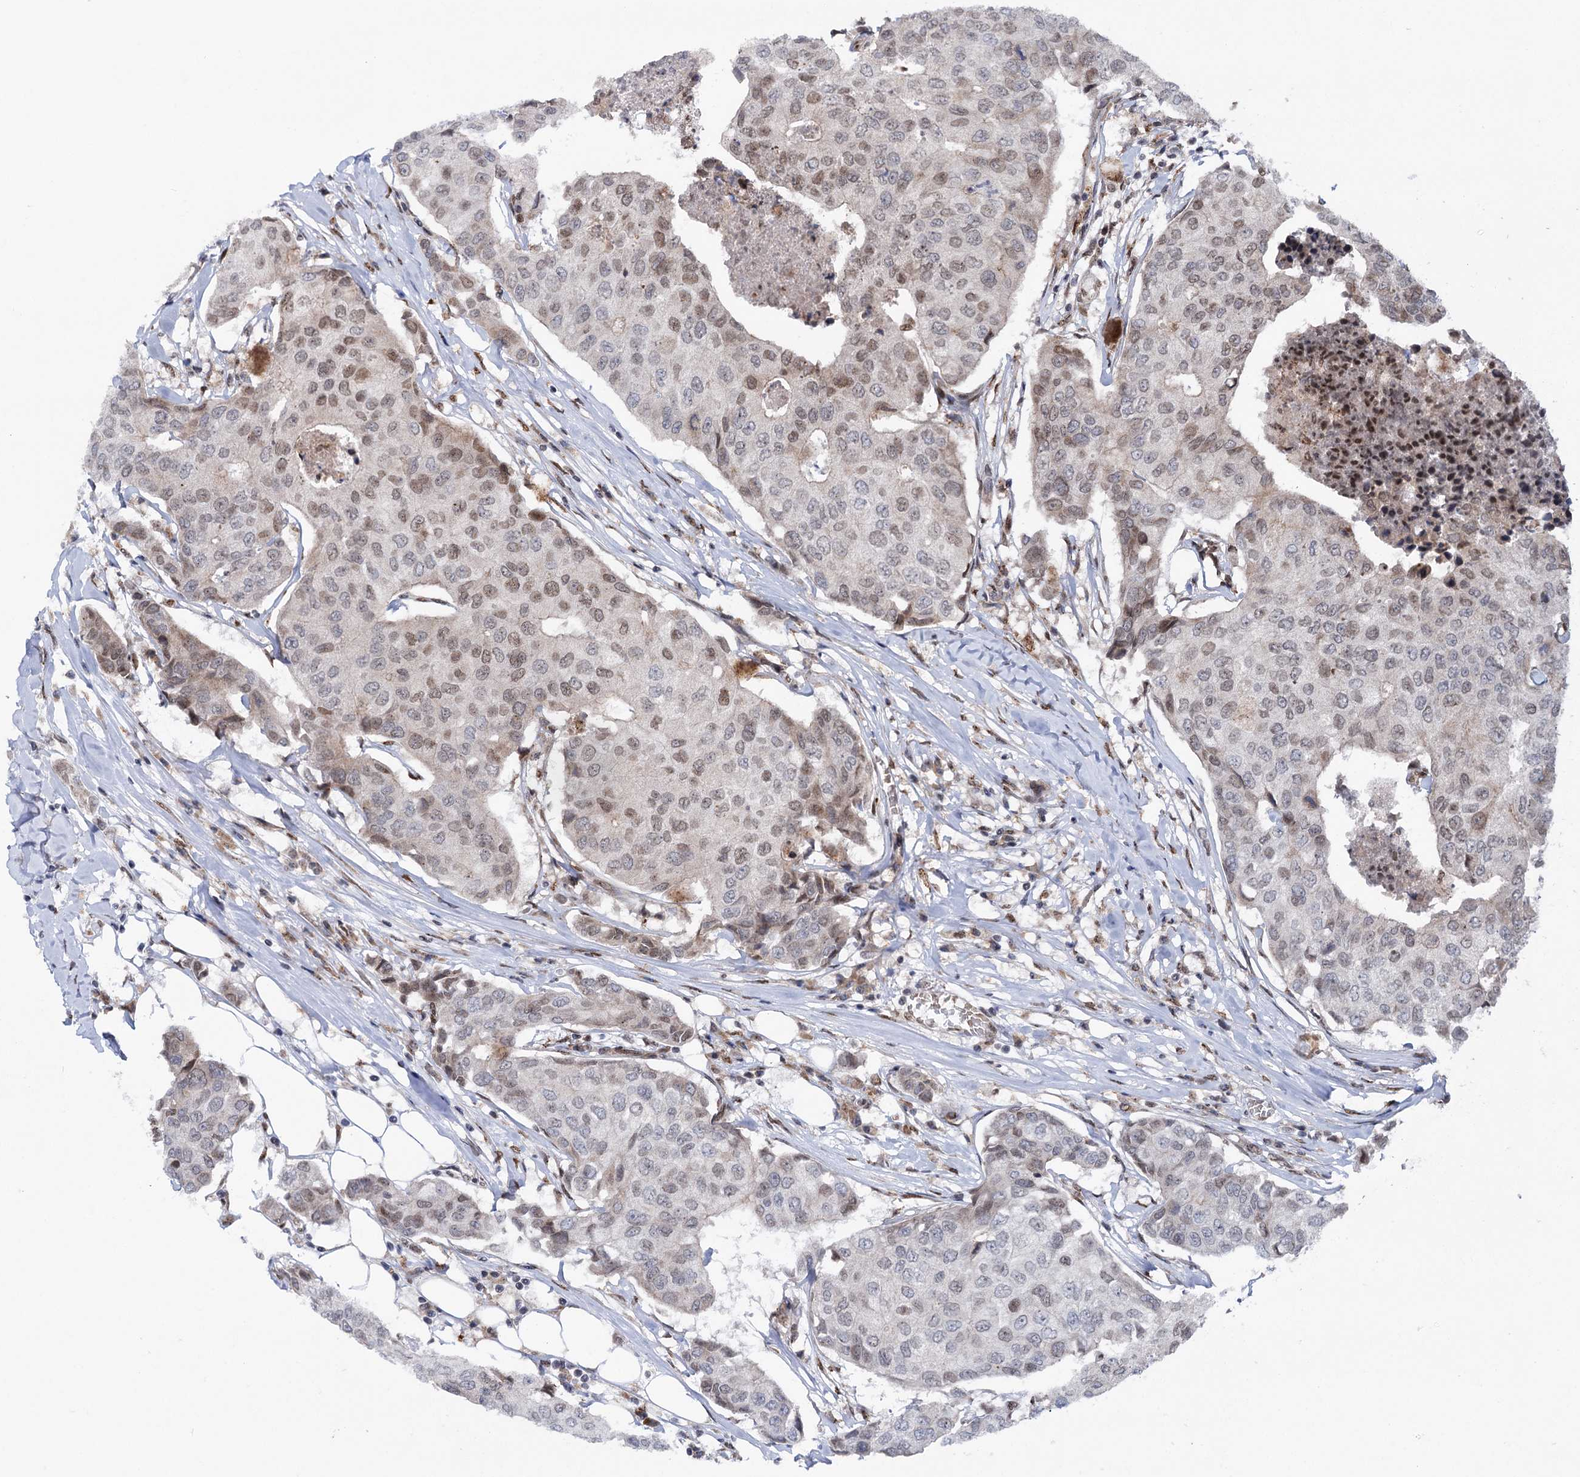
{"staining": {"intensity": "weak", "quantity": "25%-75%", "location": "nuclear"}, "tissue": "breast cancer", "cell_type": "Tumor cells", "image_type": "cancer", "snomed": [{"axis": "morphology", "description": "Duct carcinoma"}, {"axis": "topography", "description": "Breast"}], "caption": "Human breast cancer (invasive ductal carcinoma) stained for a protein (brown) displays weak nuclear positive positivity in approximately 25%-75% of tumor cells.", "gene": "MESD", "patient": {"sex": "female", "age": 80}}